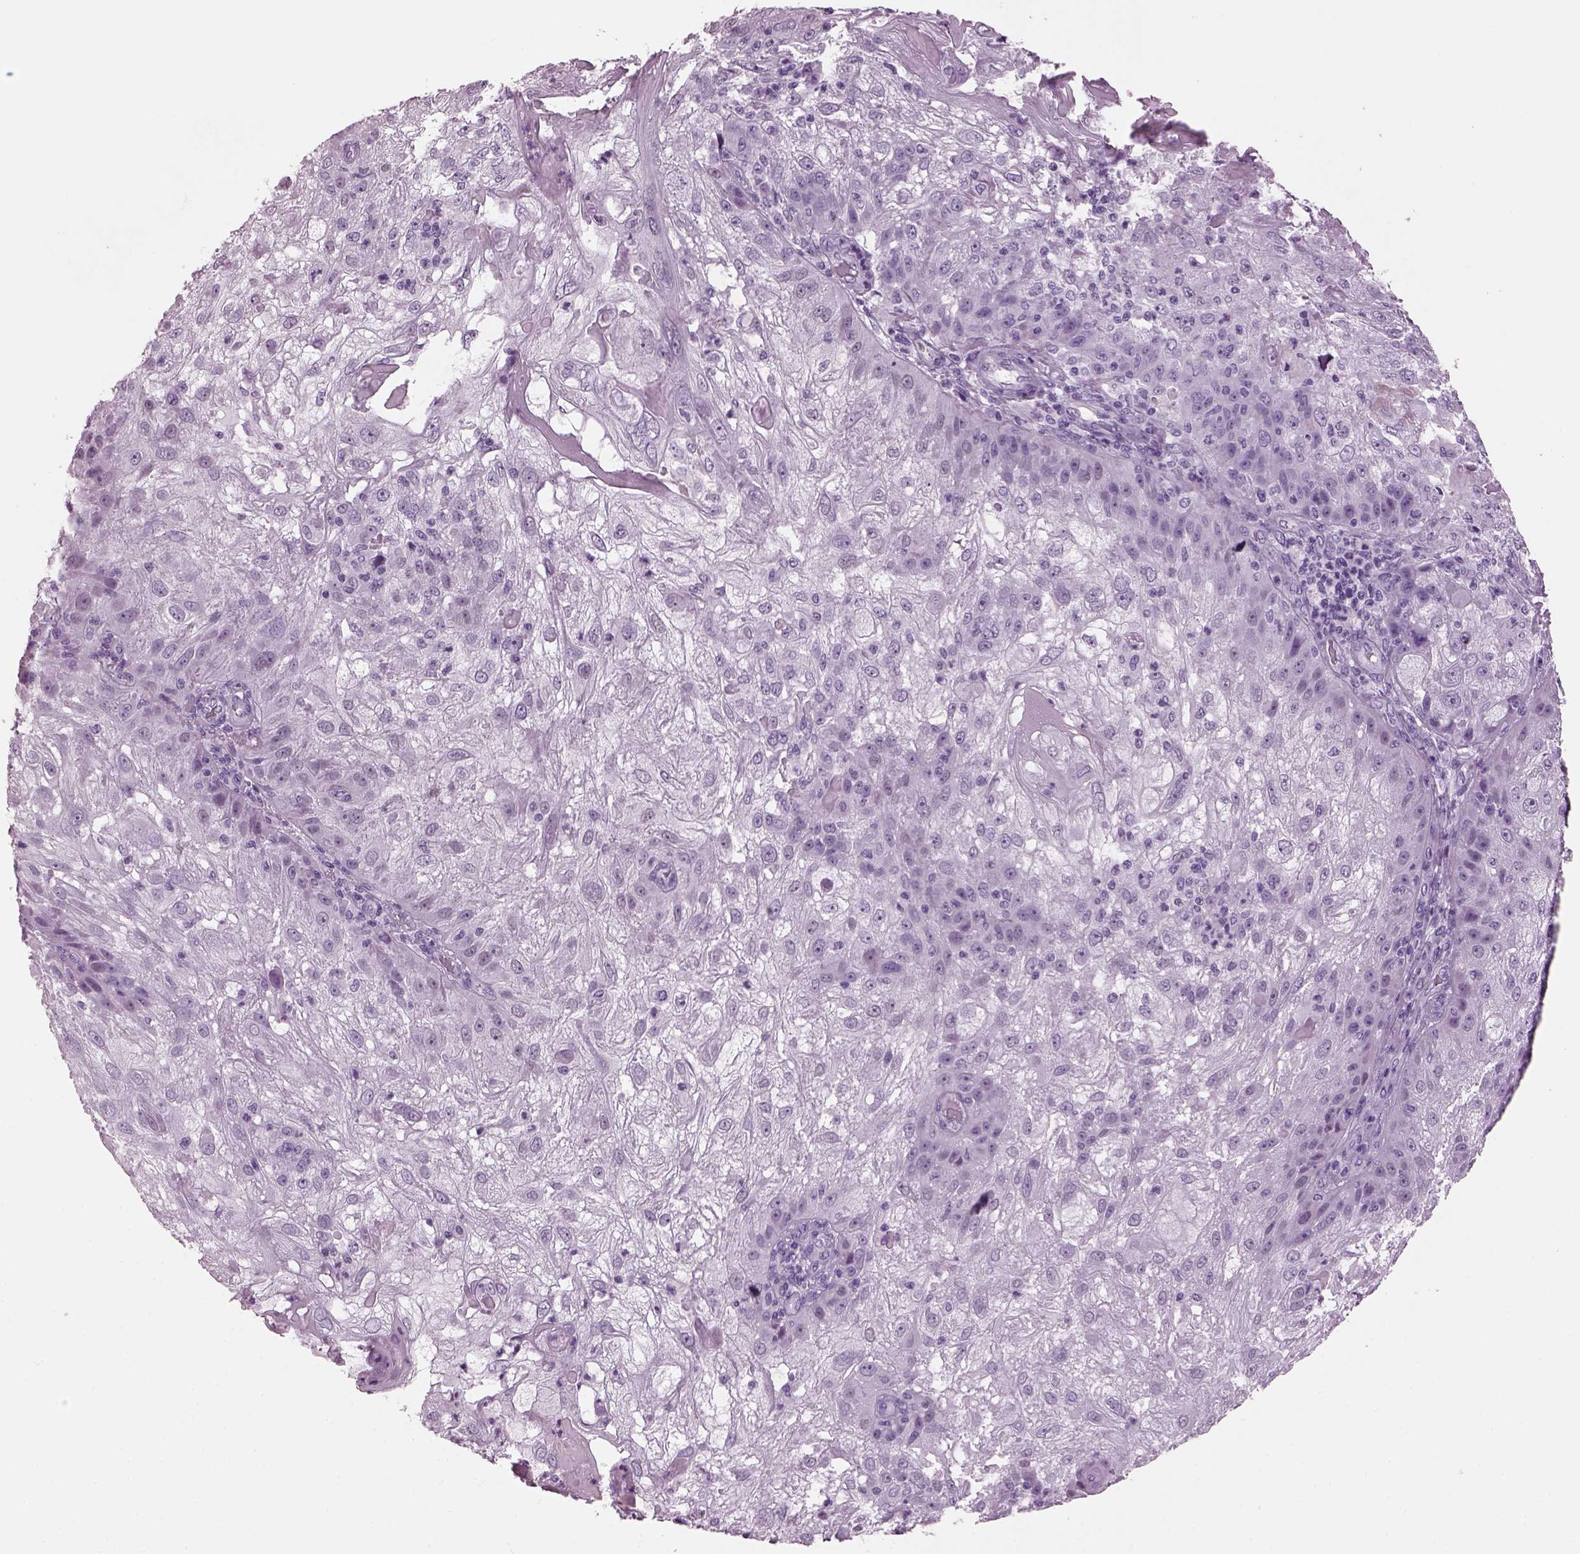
{"staining": {"intensity": "negative", "quantity": "none", "location": "none"}, "tissue": "skin cancer", "cell_type": "Tumor cells", "image_type": "cancer", "snomed": [{"axis": "morphology", "description": "Normal tissue, NOS"}, {"axis": "morphology", "description": "Squamous cell carcinoma, NOS"}, {"axis": "topography", "description": "Skin"}], "caption": "This is an immunohistochemistry histopathology image of skin squamous cell carcinoma. There is no staining in tumor cells.", "gene": "KRTAP3-2", "patient": {"sex": "female", "age": 83}}